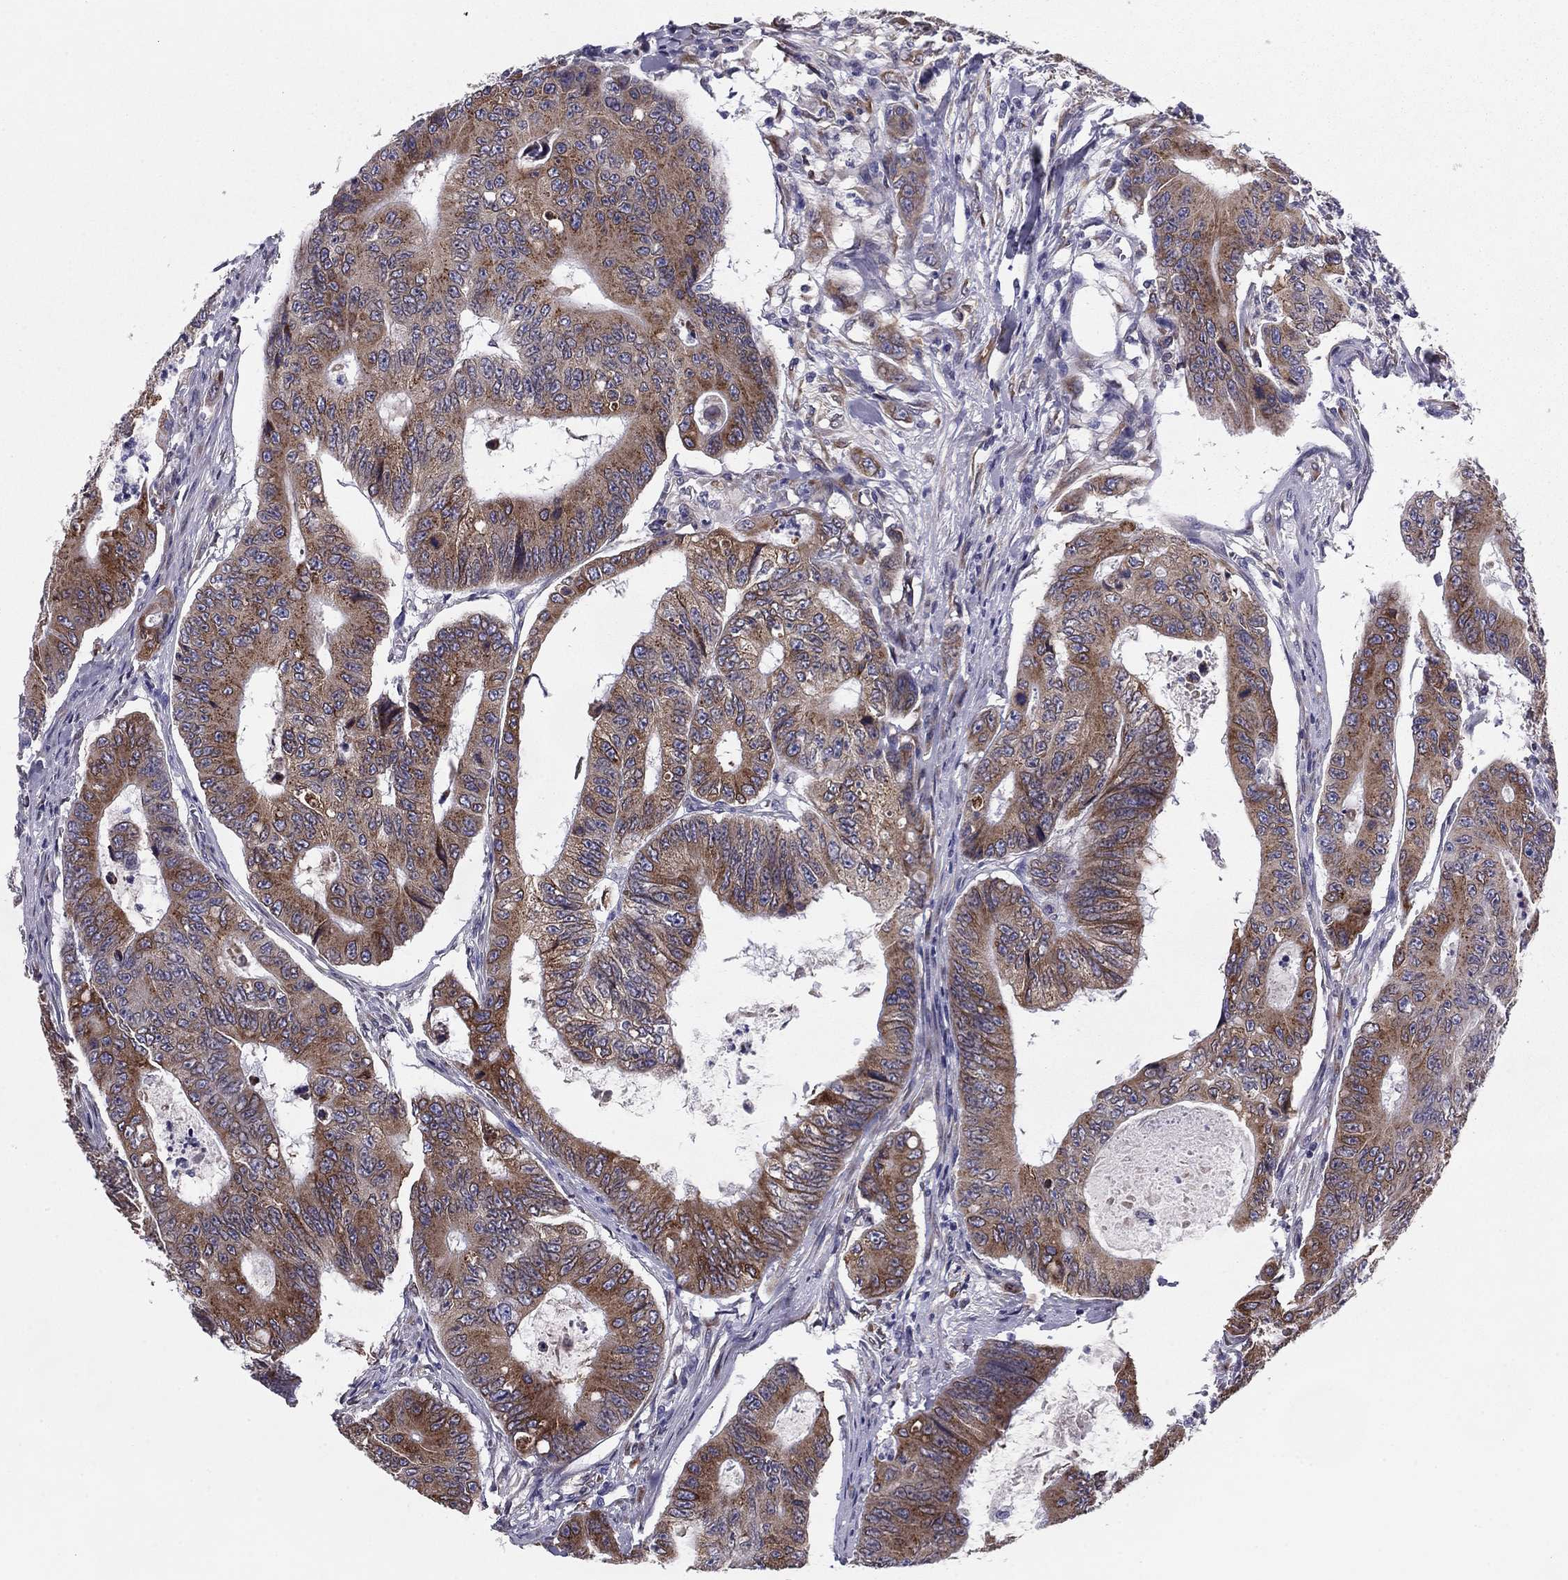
{"staining": {"intensity": "moderate", "quantity": ">75%", "location": "cytoplasmic/membranous"}, "tissue": "colorectal cancer", "cell_type": "Tumor cells", "image_type": "cancer", "snomed": [{"axis": "morphology", "description": "Adenocarcinoma, NOS"}, {"axis": "topography", "description": "Colon"}], "caption": "Immunohistochemistry (IHC) staining of colorectal cancer, which reveals medium levels of moderate cytoplasmic/membranous staining in about >75% of tumor cells indicating moderate cytoplasmic/membranous protein positivity. The staining was performed using DAB (3,3'-diaminobenzidine) (brown) for protein detection and nuclei were counterstained in hematoxylin (blue).", "gene": "TMED3", "patient": {"sex": "female", "age": 48}}